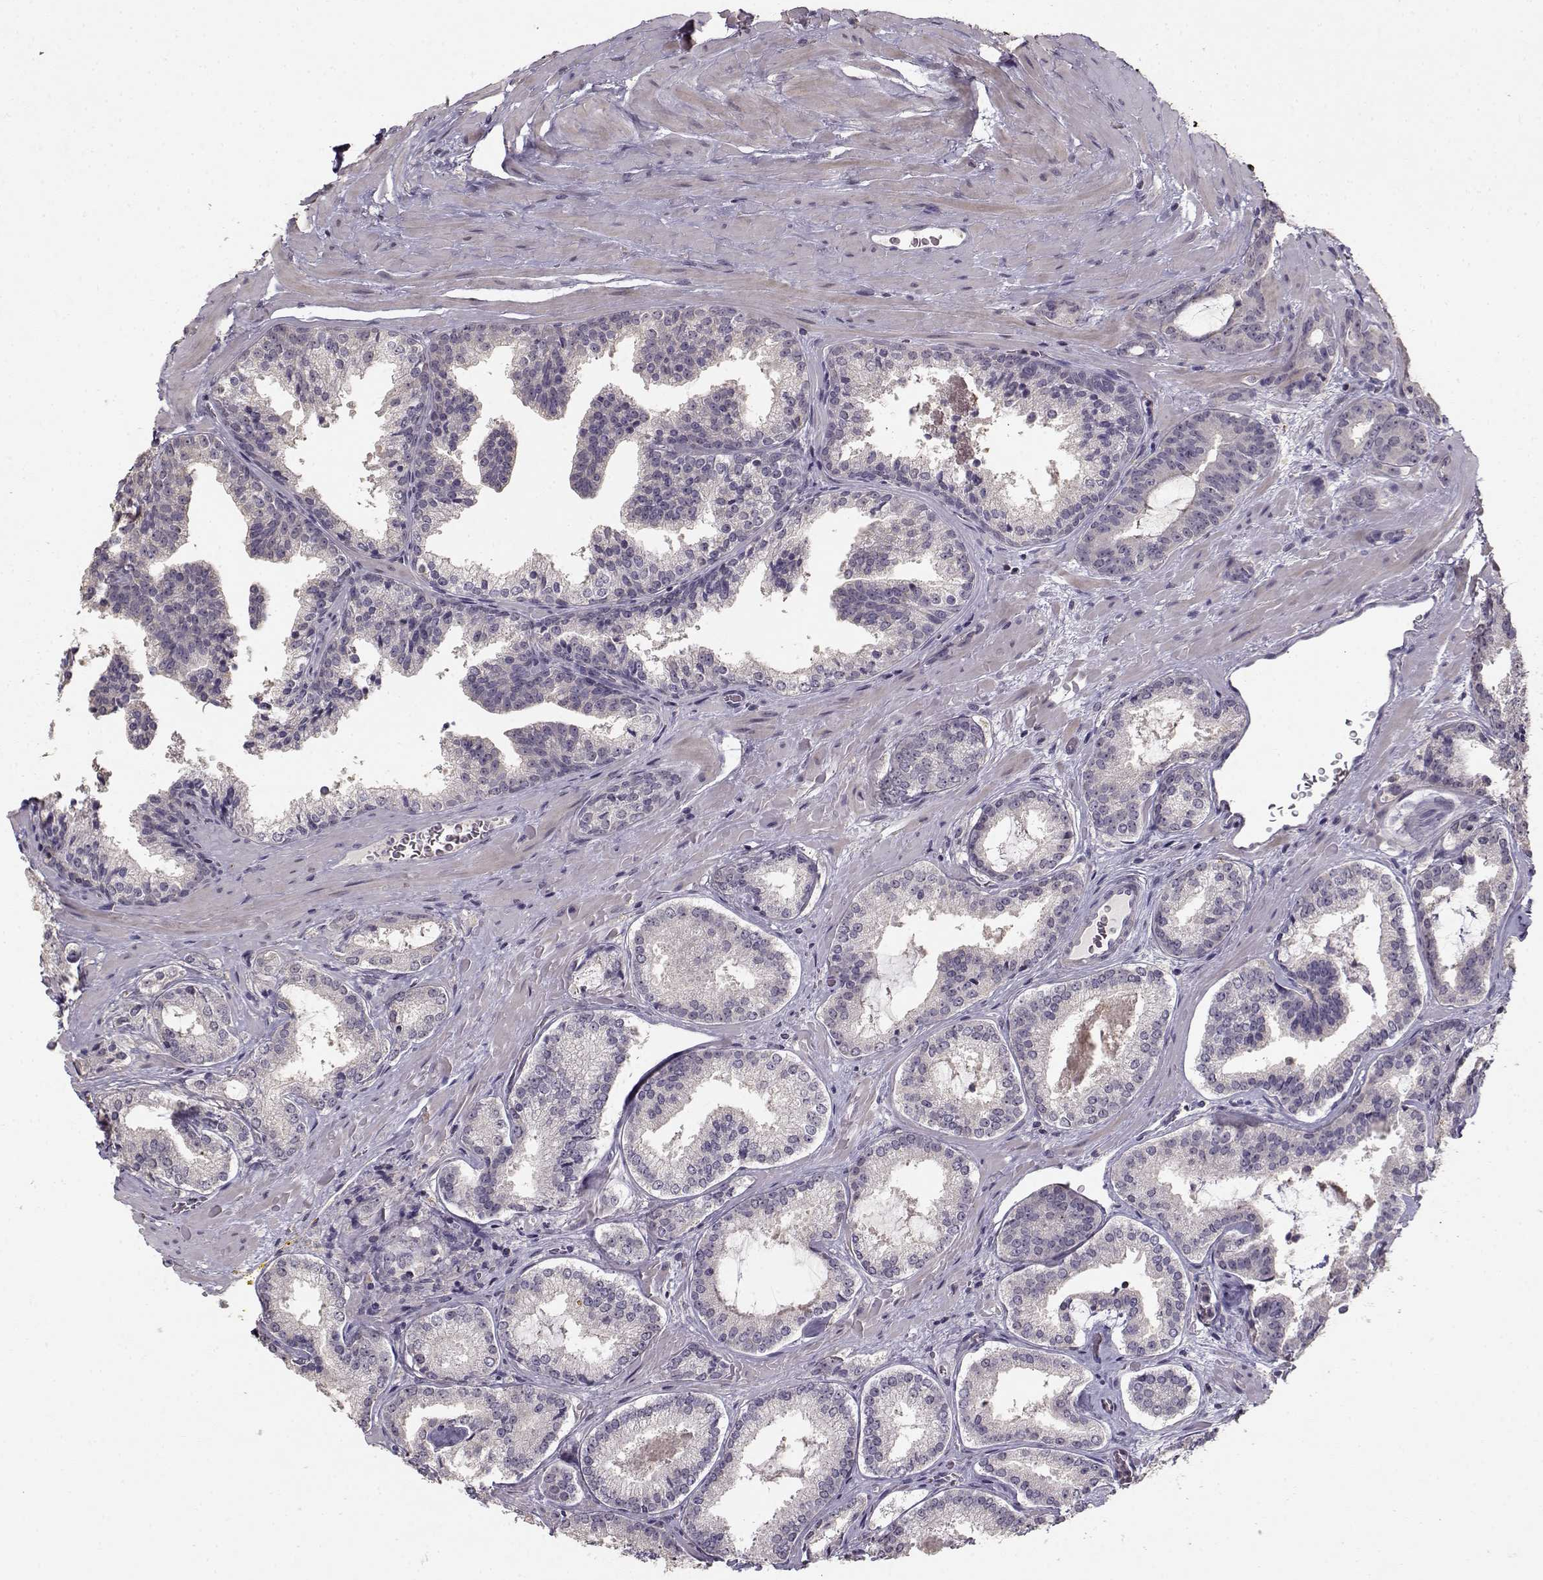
{"staining": {"intensity": "weak", "quantity": "25%-75%", "location": "cytoplasmic/membranous"}, "tissue": "prostate cancer", "cell_type": "Tumor cells", "image_type": "cancer", "snomed": [{"axis": "morphology", "description": "Adenocarcinoma, NOS"}, {"axis": "morphology", "description": "Adenocarcinoma, High grade"}, {"axis": "topography", "description": "Prostate"}], "caption": "Immunohistochemistry (IHC) photomicrograph of human prostate cancer (adenocarcinoma (high-grade)) stained for a protein (brown), which demonstrates low levels of weak cytoplasmic/membranous positivity in approximately 25%-75% of tumor cells.", "gene": "UROC1", "patient": {"sex": "male", "age": 62}}